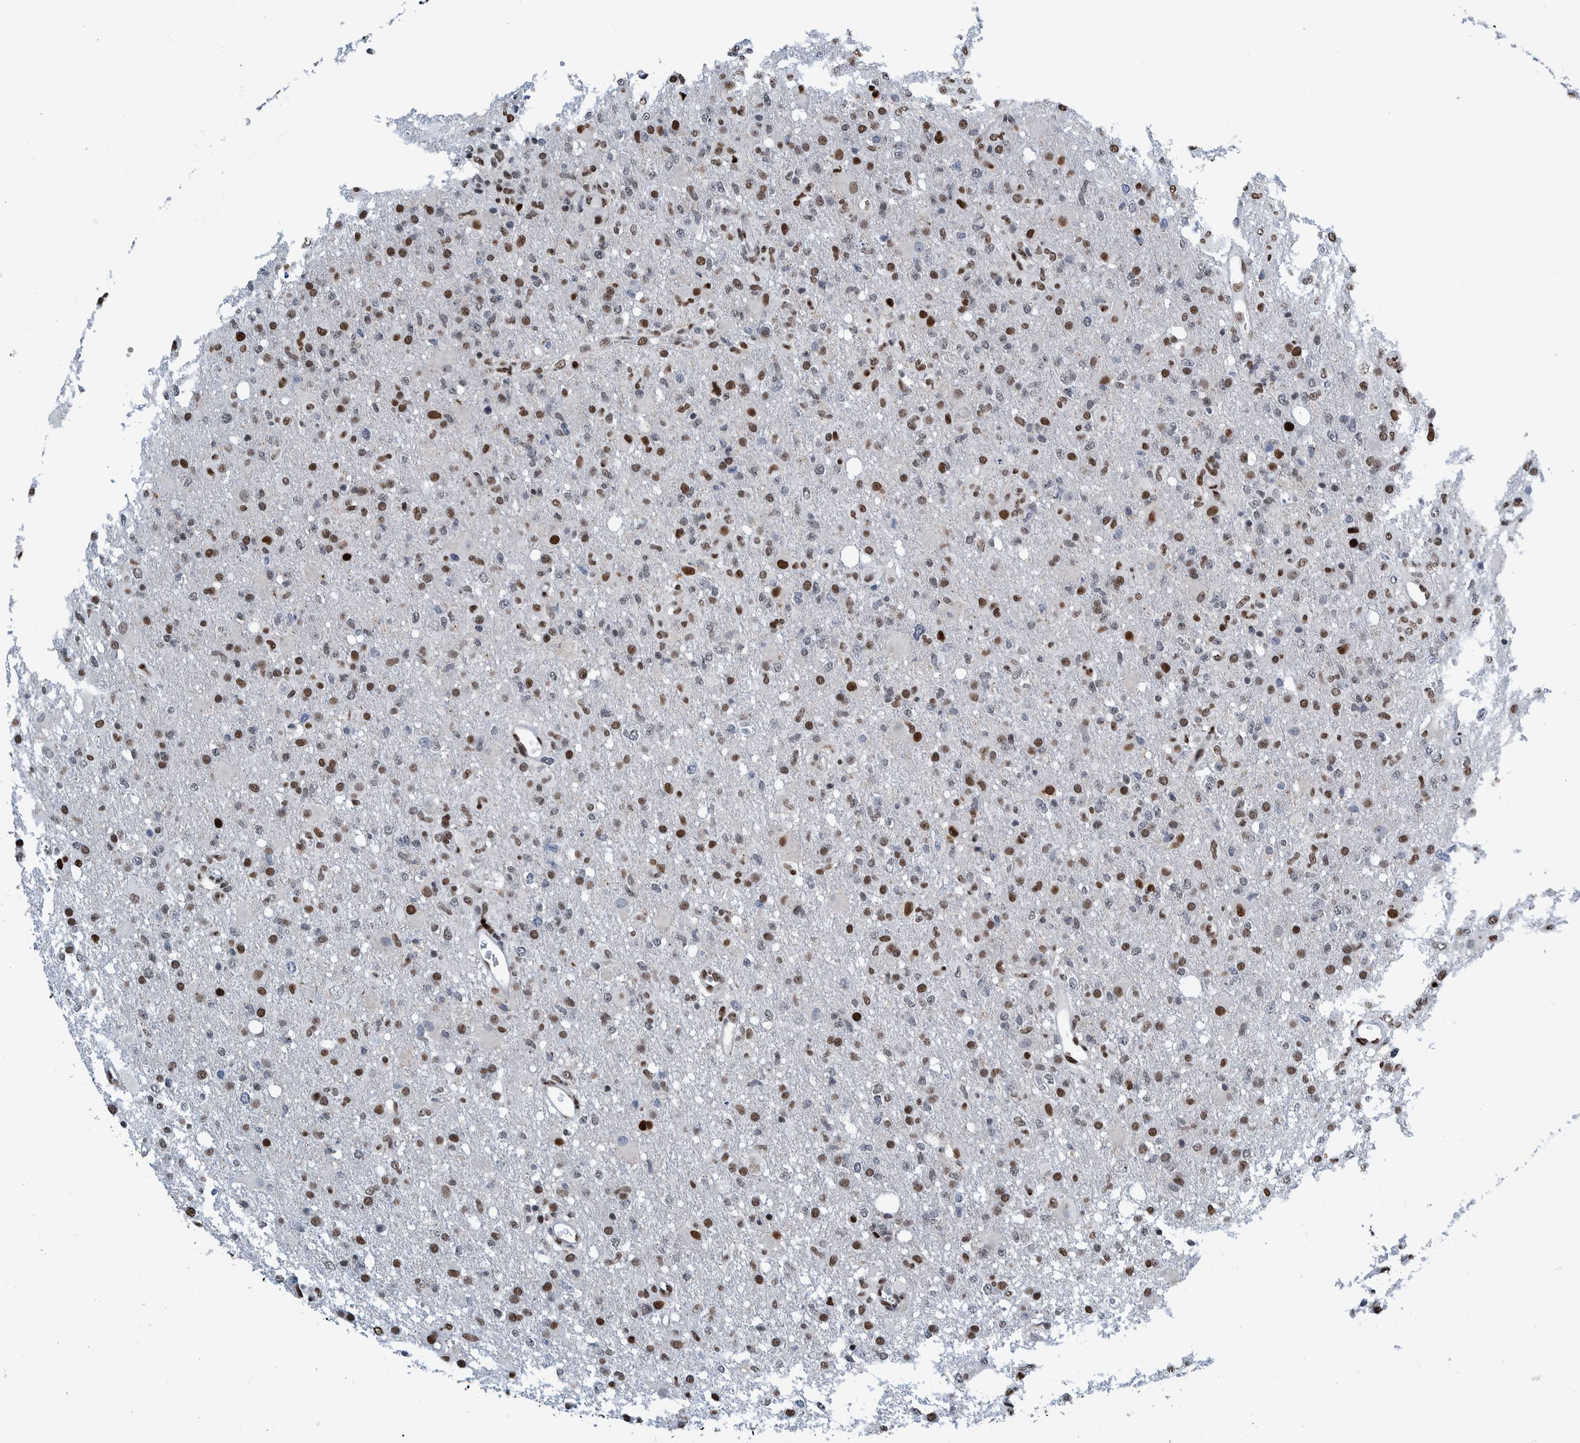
{"staining": {"intensity": "strong", "quantity": "25%-75%", "location": "nuclear"}, "tissue": "glioma", "cell_type": "Tumor cells", "image_type": "cancer", "snomed": [{"axis": "morphology", "description": "Glioma, malignant, High grade"}, {"axis": "topography", "description": "Brain"}], "caption": "IHC (DAB (3,3'-diaminobenzidine)) staining of high-grade glioma (malignant) exhibits strong nuclear protein positivity in about 25%-75% of tumor cells.", "gene": "HEATR9", "patient": {"sex": "female", "age": 57}}